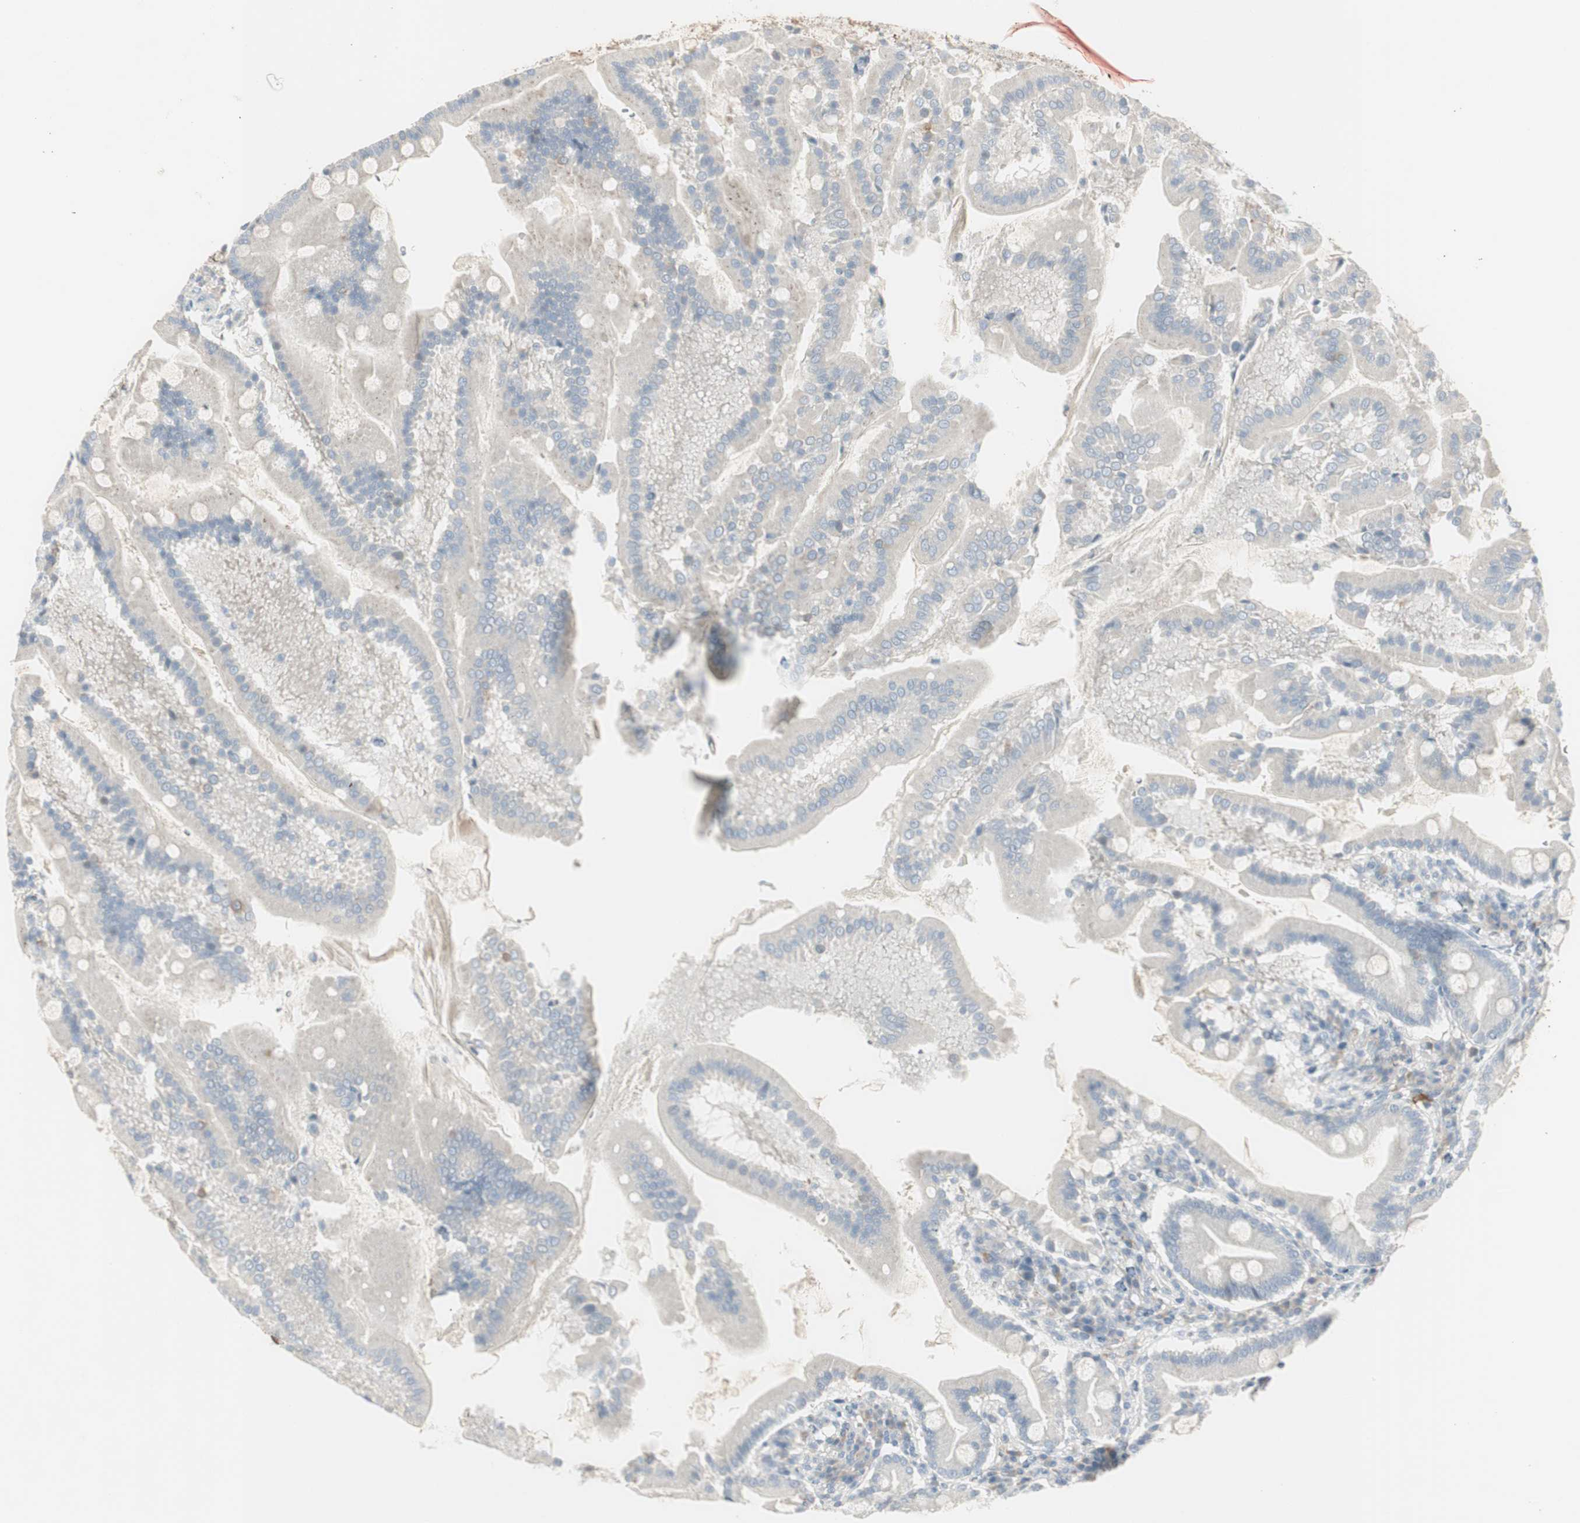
{"staining": {"intensity": "weak", "quantity": "<25%", "location": "cytoplasmic/membranous"}, "tissue": "duodenum", "cell_type": "Glandular cells", "image_type": "normal", "snomed": [{"axis": "morphology", "description": "Normal tissue, NOS"}, {"axis": "topography", "description": "Duodenum"}], "caption": "IHC micrograph of unremarkable duodenum: duodenum stained with DAB (3,3'-diaminobenzidine) shows no significant protein staining in glandular cells.", "gene": "MAPRE3", "patient": {"sex": "male", "age": 50}}